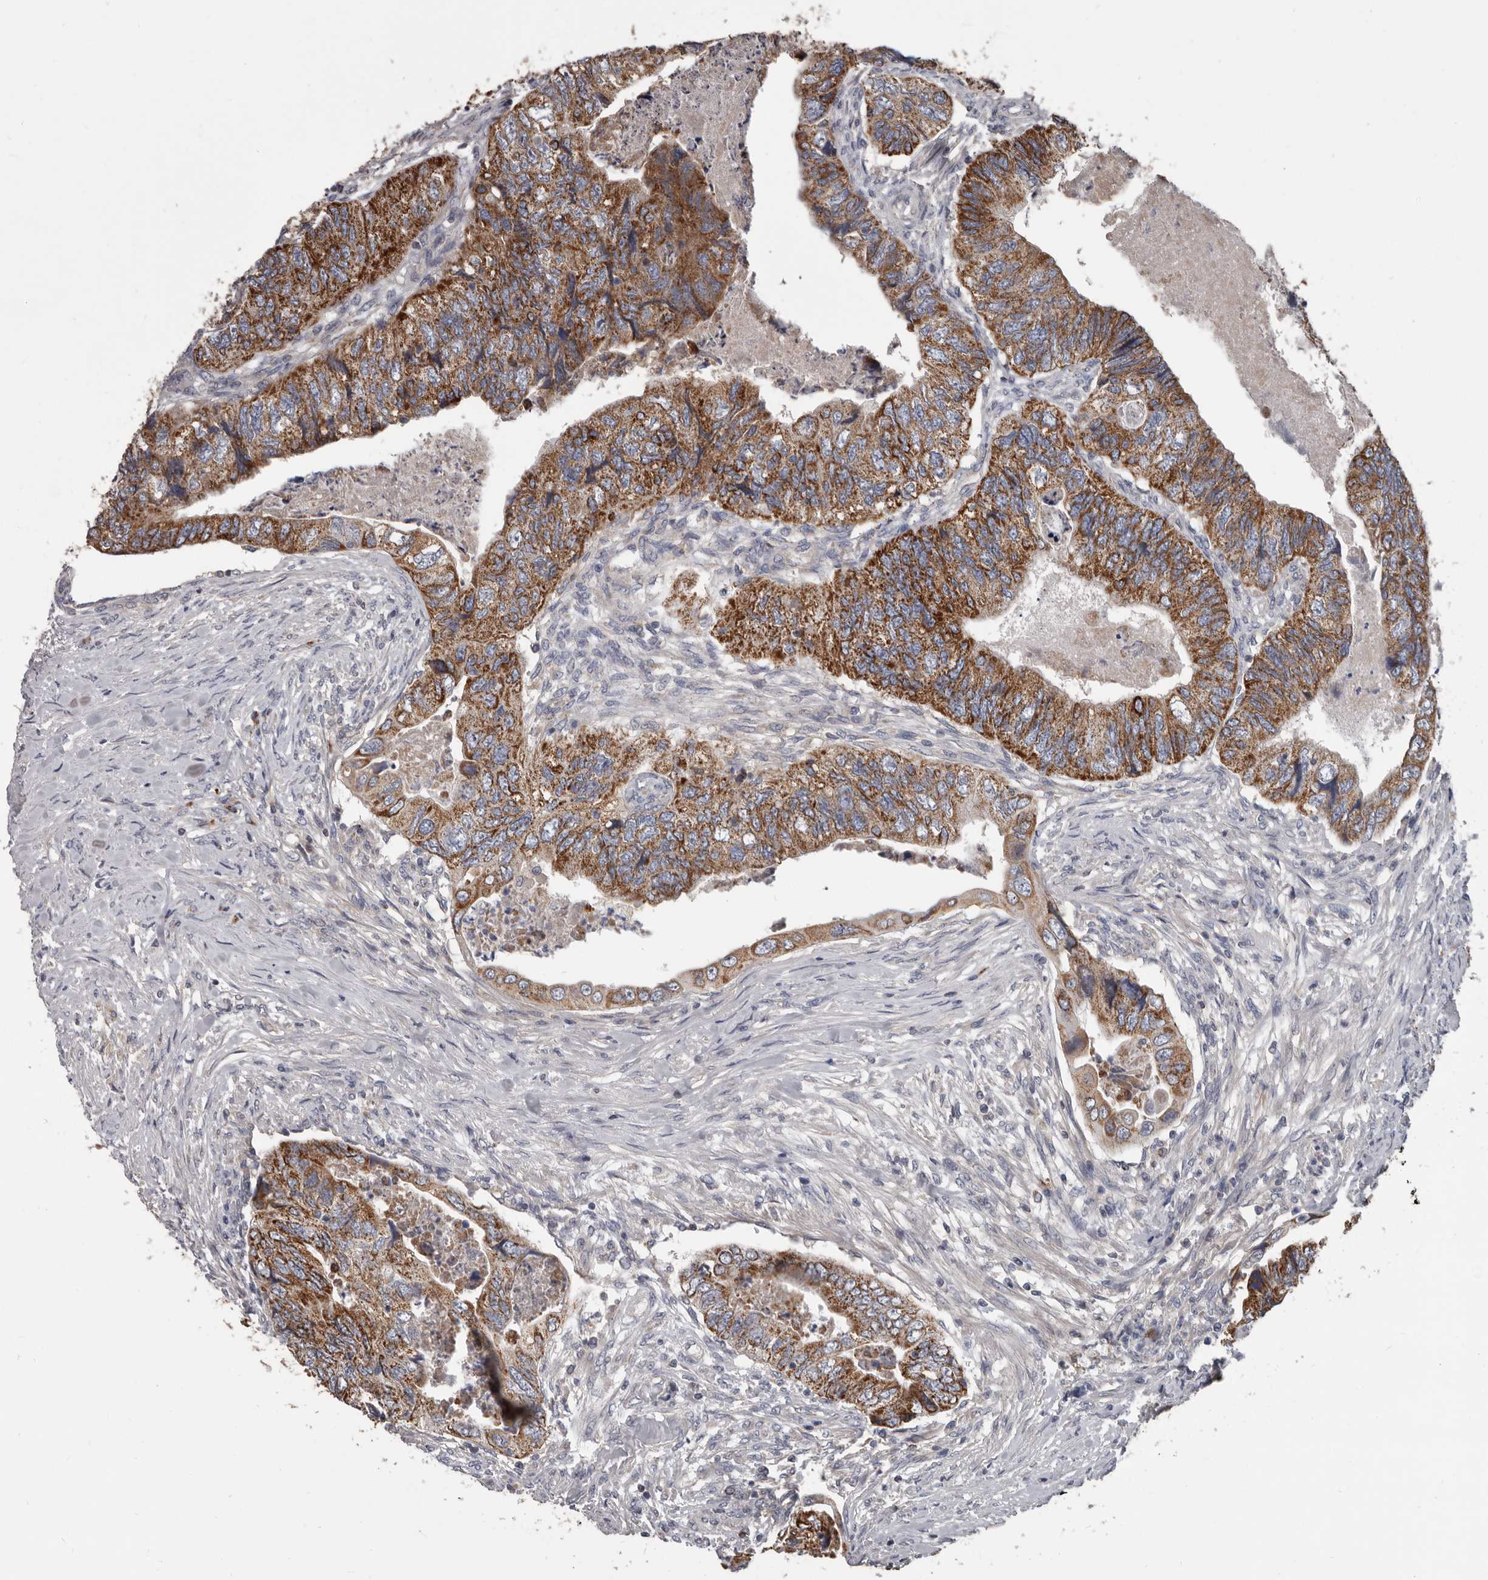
{"staining": {"intensity": "strong", "quantity": ">75%", "location": "cytoplasmic/membranous"}, "tissue": "colorectal cancer", "cell_type": "Tumor cells", "image_type": "cancer", "snomed": [{"axis": "morphology", "description": "Adenocarcinoma, NOS"}, {"axis": "topography", "description": "Rectum"}], "caption": "Brown immunohistochemical staining in adenocarcinoma (colorectal) exhibits strong cytoplasmic/membranous positivity in about >75% of tumor cells. Nuclei are stained in blue.", "gene": "ALDH5A1", "patient": {"sex": "male", "age": 63}}